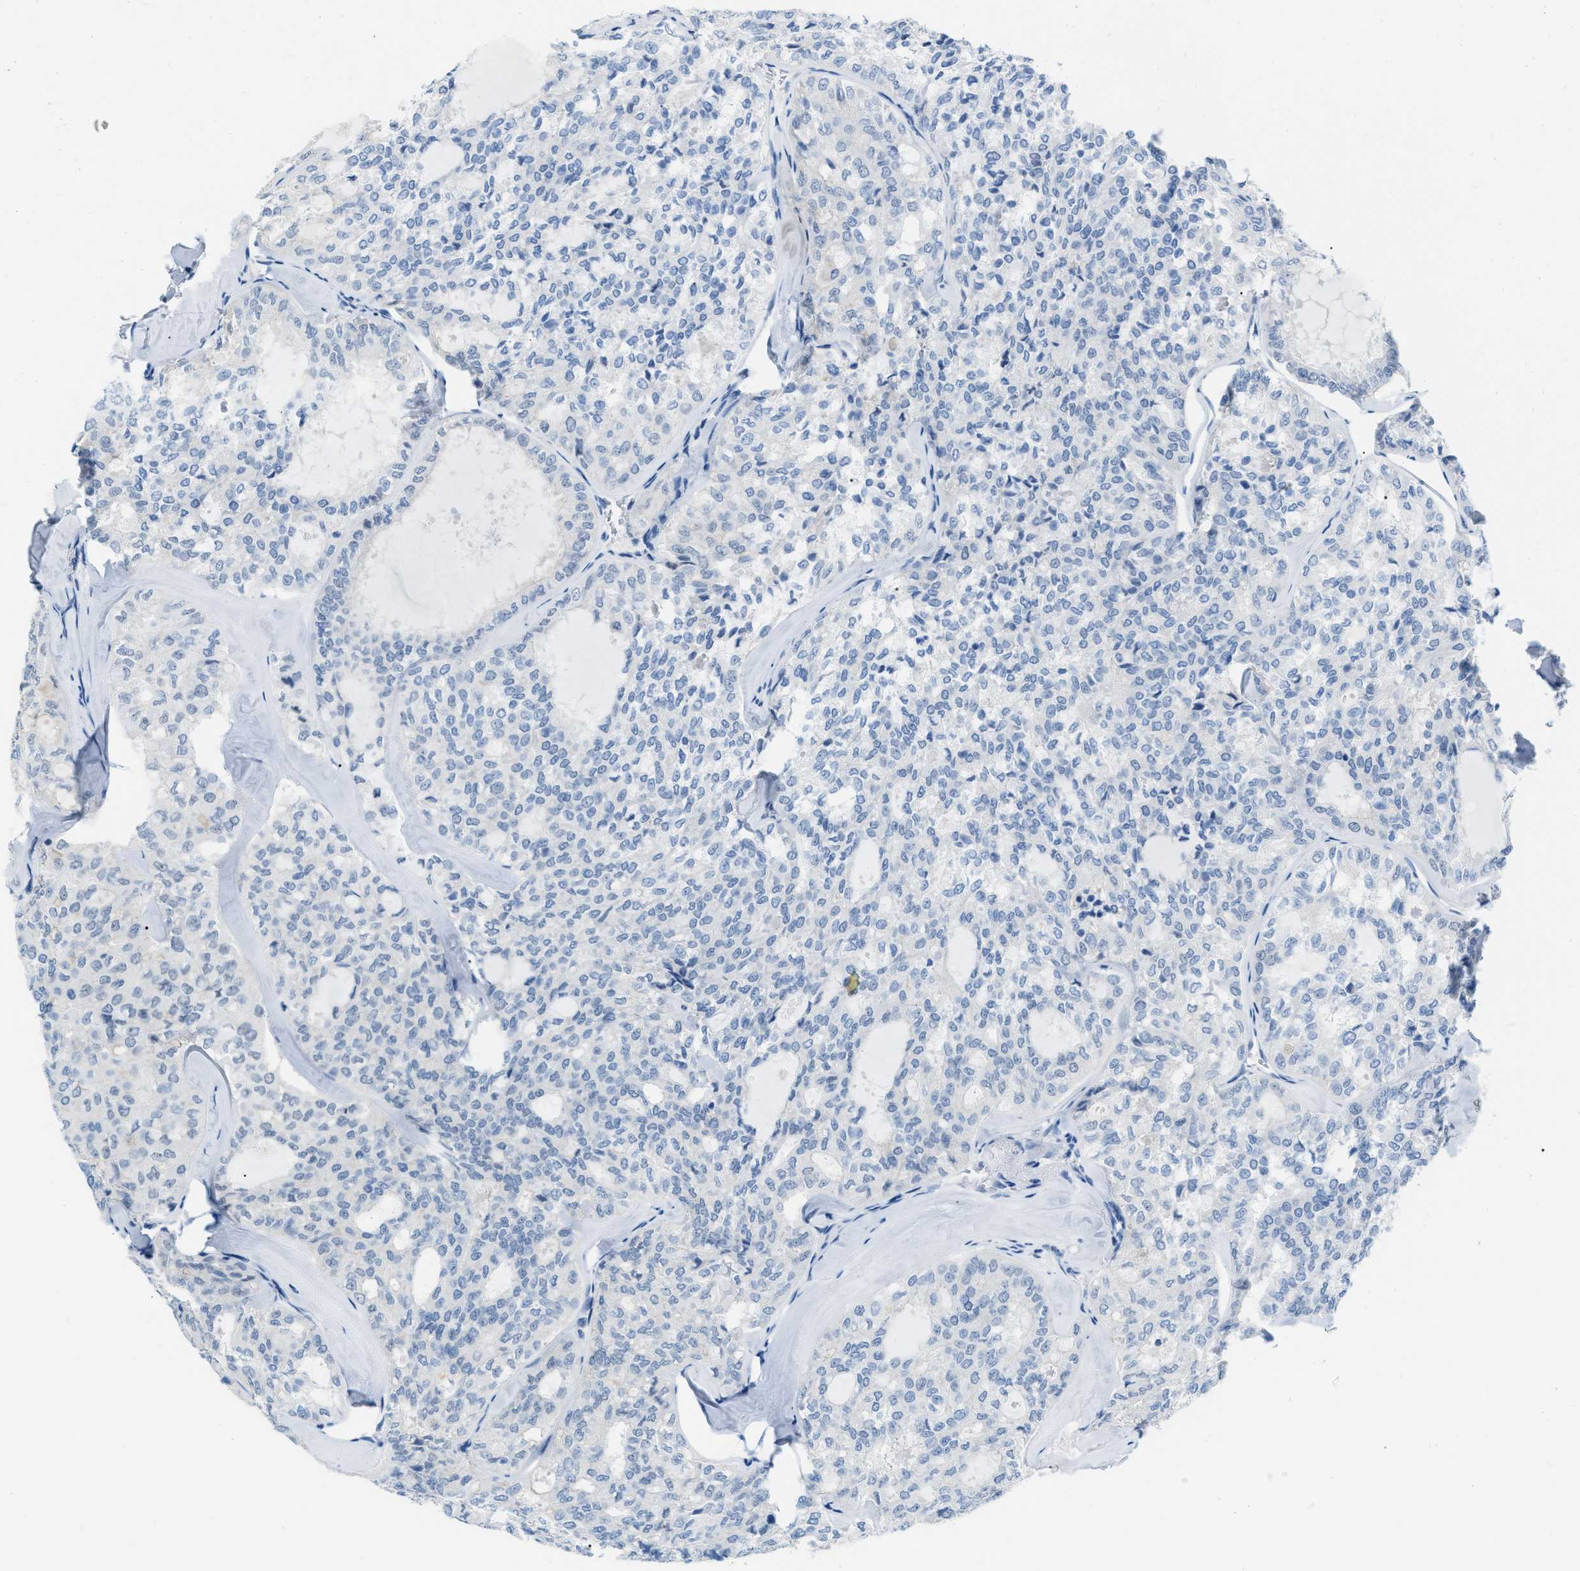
{"staining": {"intensity": "negative", "quantity": "none", "location": "none"}, "tissue": "thyroid cancer", "cell_type": "Tumor cells", "image_type": "cancer", "snomed": [{"axis": "morphology", "description": "Follicular adenoma carcinoma, NOS"}, {"axis": "topography", "description": "Thyroid gland"}], "caption": "Immunohistochemical staining of thyroid cancer reveals no significant staining in tumor cells. (DAB IHC with hematoxylin counter stain).", "gene": "PHRF1", "patient": {"sex": "male", "age": 75}}